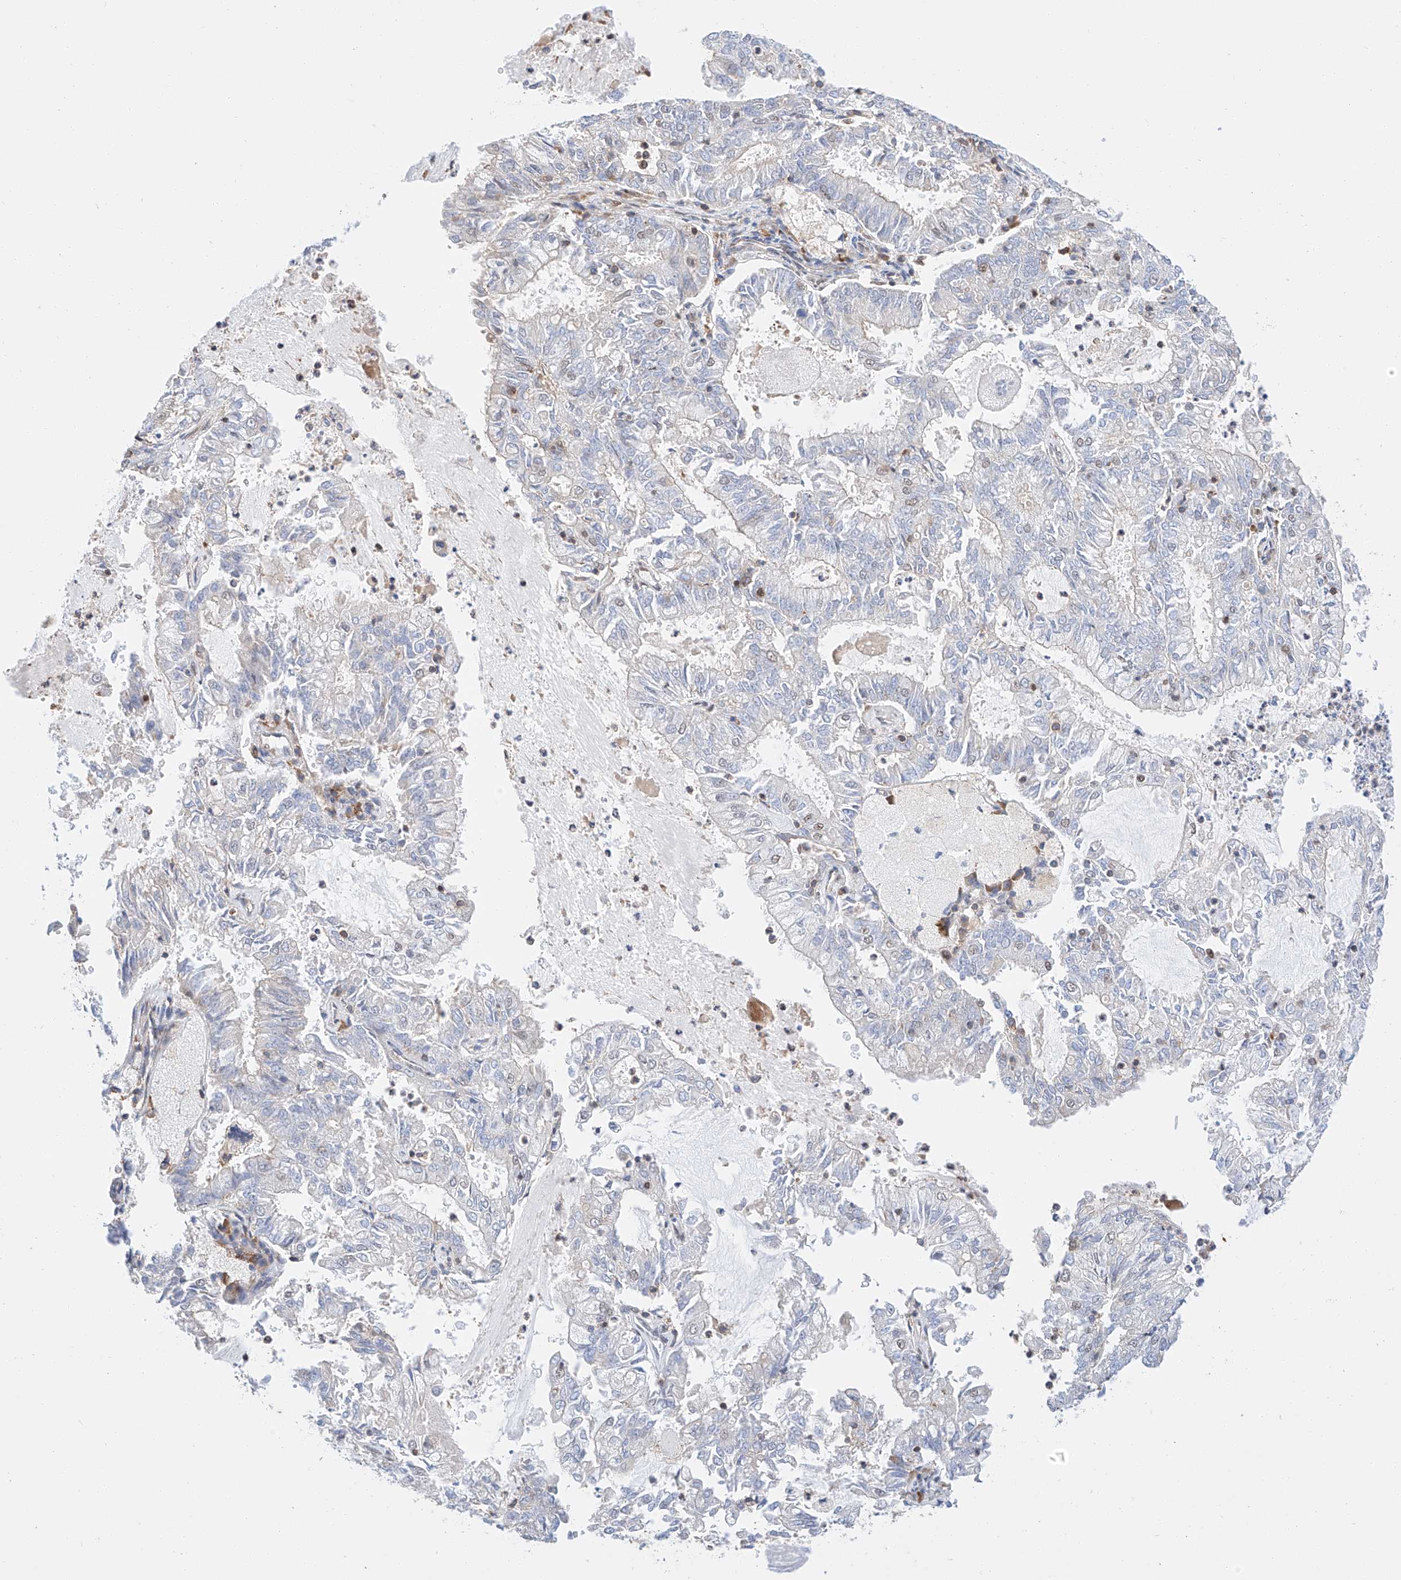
{"staining": {"intensity": "weak", "quantity": "<25%", "location": "nuclear"}, "tissue": "endometrial cancer", "cell_type": "Tumor cells", "image_type": "cancer", "snomed": [{"axis": "morphology", "description": "Adenocarcinoma, NOS"}, {"axis": "topography", "description": "Endometrium"}], "caption": "Immunohistochemical staining of adenocarcinoma (endometrial) displays no significant staining in tumor cells.", "gene": "HDAC9", "patient": {"sex": "female", "age": 57}}